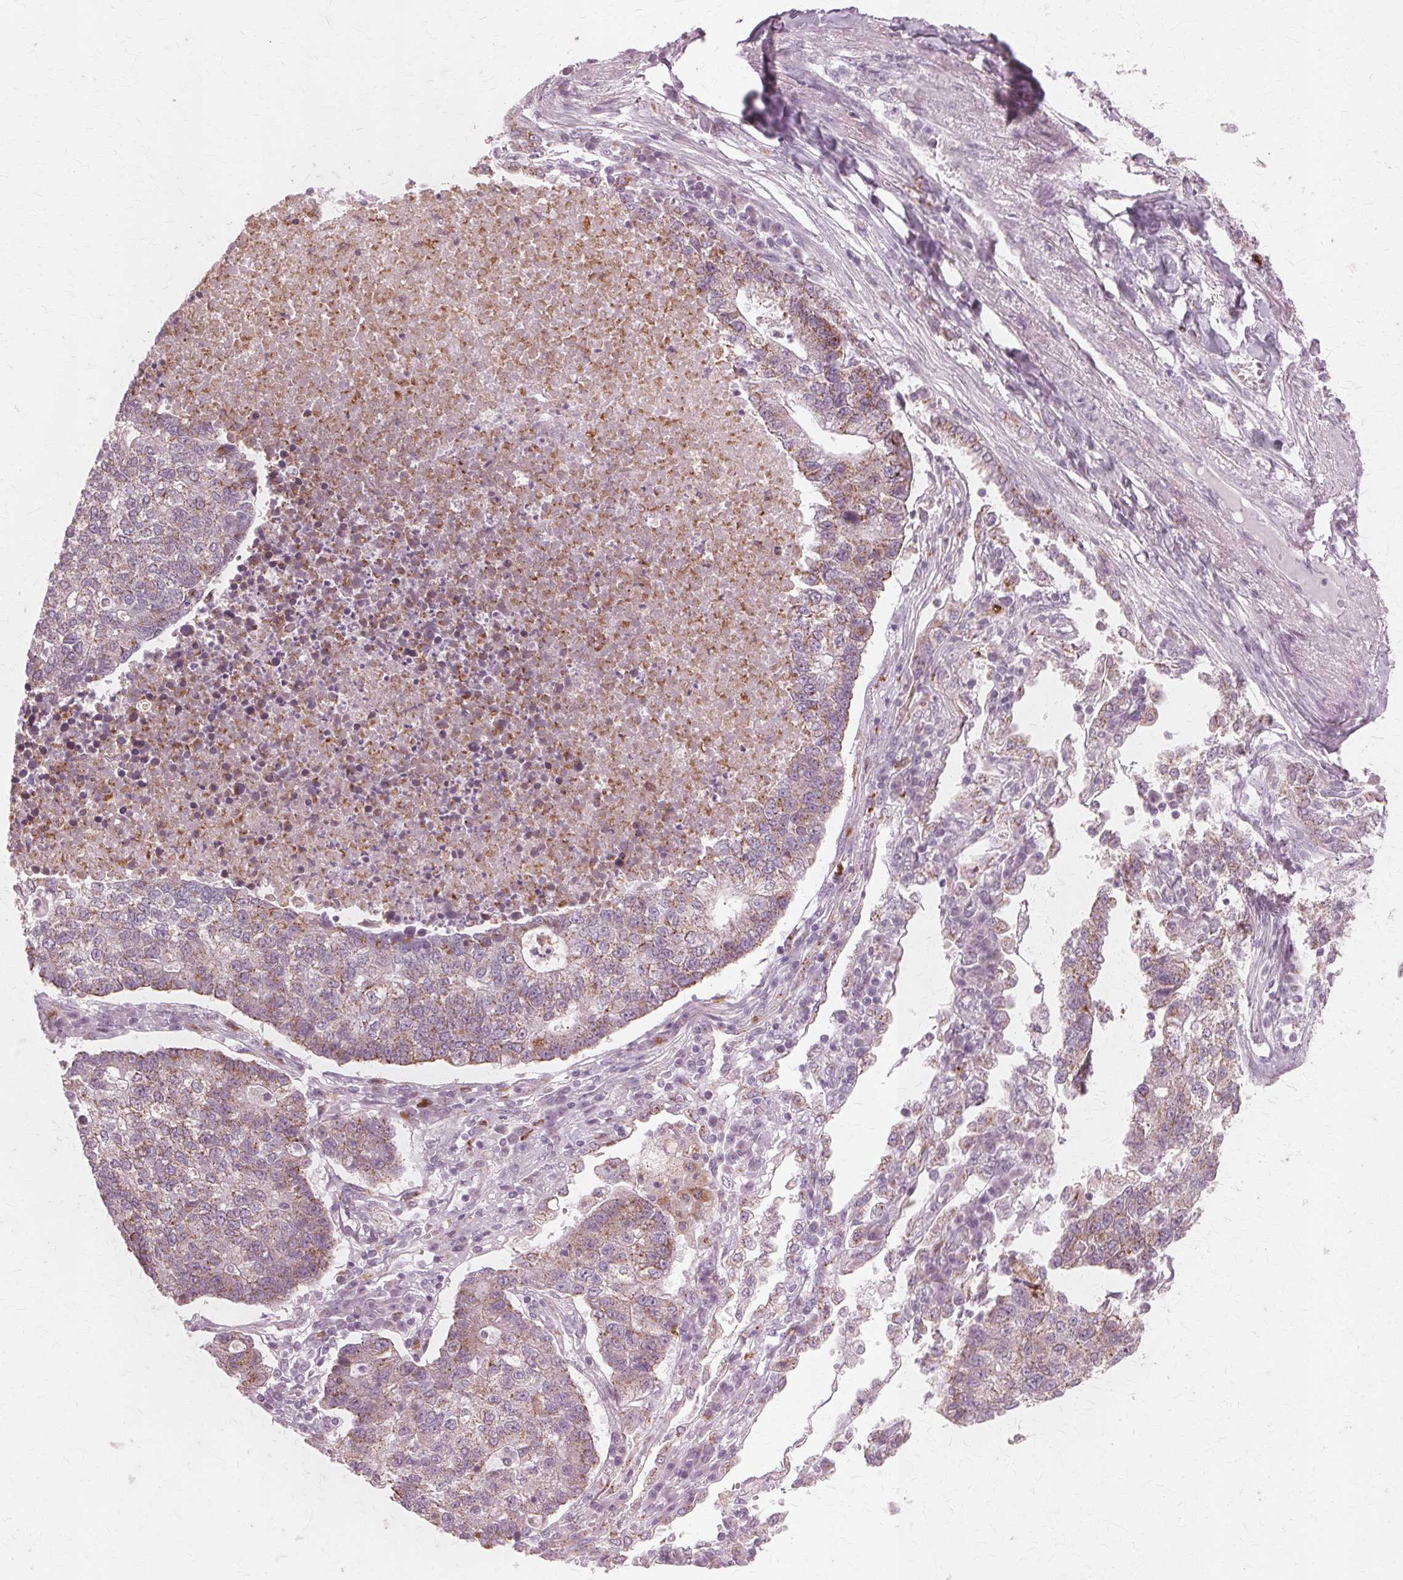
{"staining": {"intensity": "weak", "quantity": "25%-75%", "location": "cytoplasmic/membranous"}, "tissue": "lung cancer", "cell_type": "Tumor cells", "image_type": "cancer", "snomed": [{"axis": "morphology", "description": "Adenocarcinoma, NOS"}, {"axis": "topography", "description": "Lung"}], "caption": "Brown immunohistochemical staining in lung cancer (adenocarcinoma) reveals weak cytoplasmic/membranous expression in about 25%-75% of tumor cells. The staining was performed using DAB (3,3'-diaminobenzidine), with brown indicating positive protein expression. Nuclei are stained blue with hematoxylin.", "gene": "DNASE2", "patient": {"sex": "male", "age": 57}}